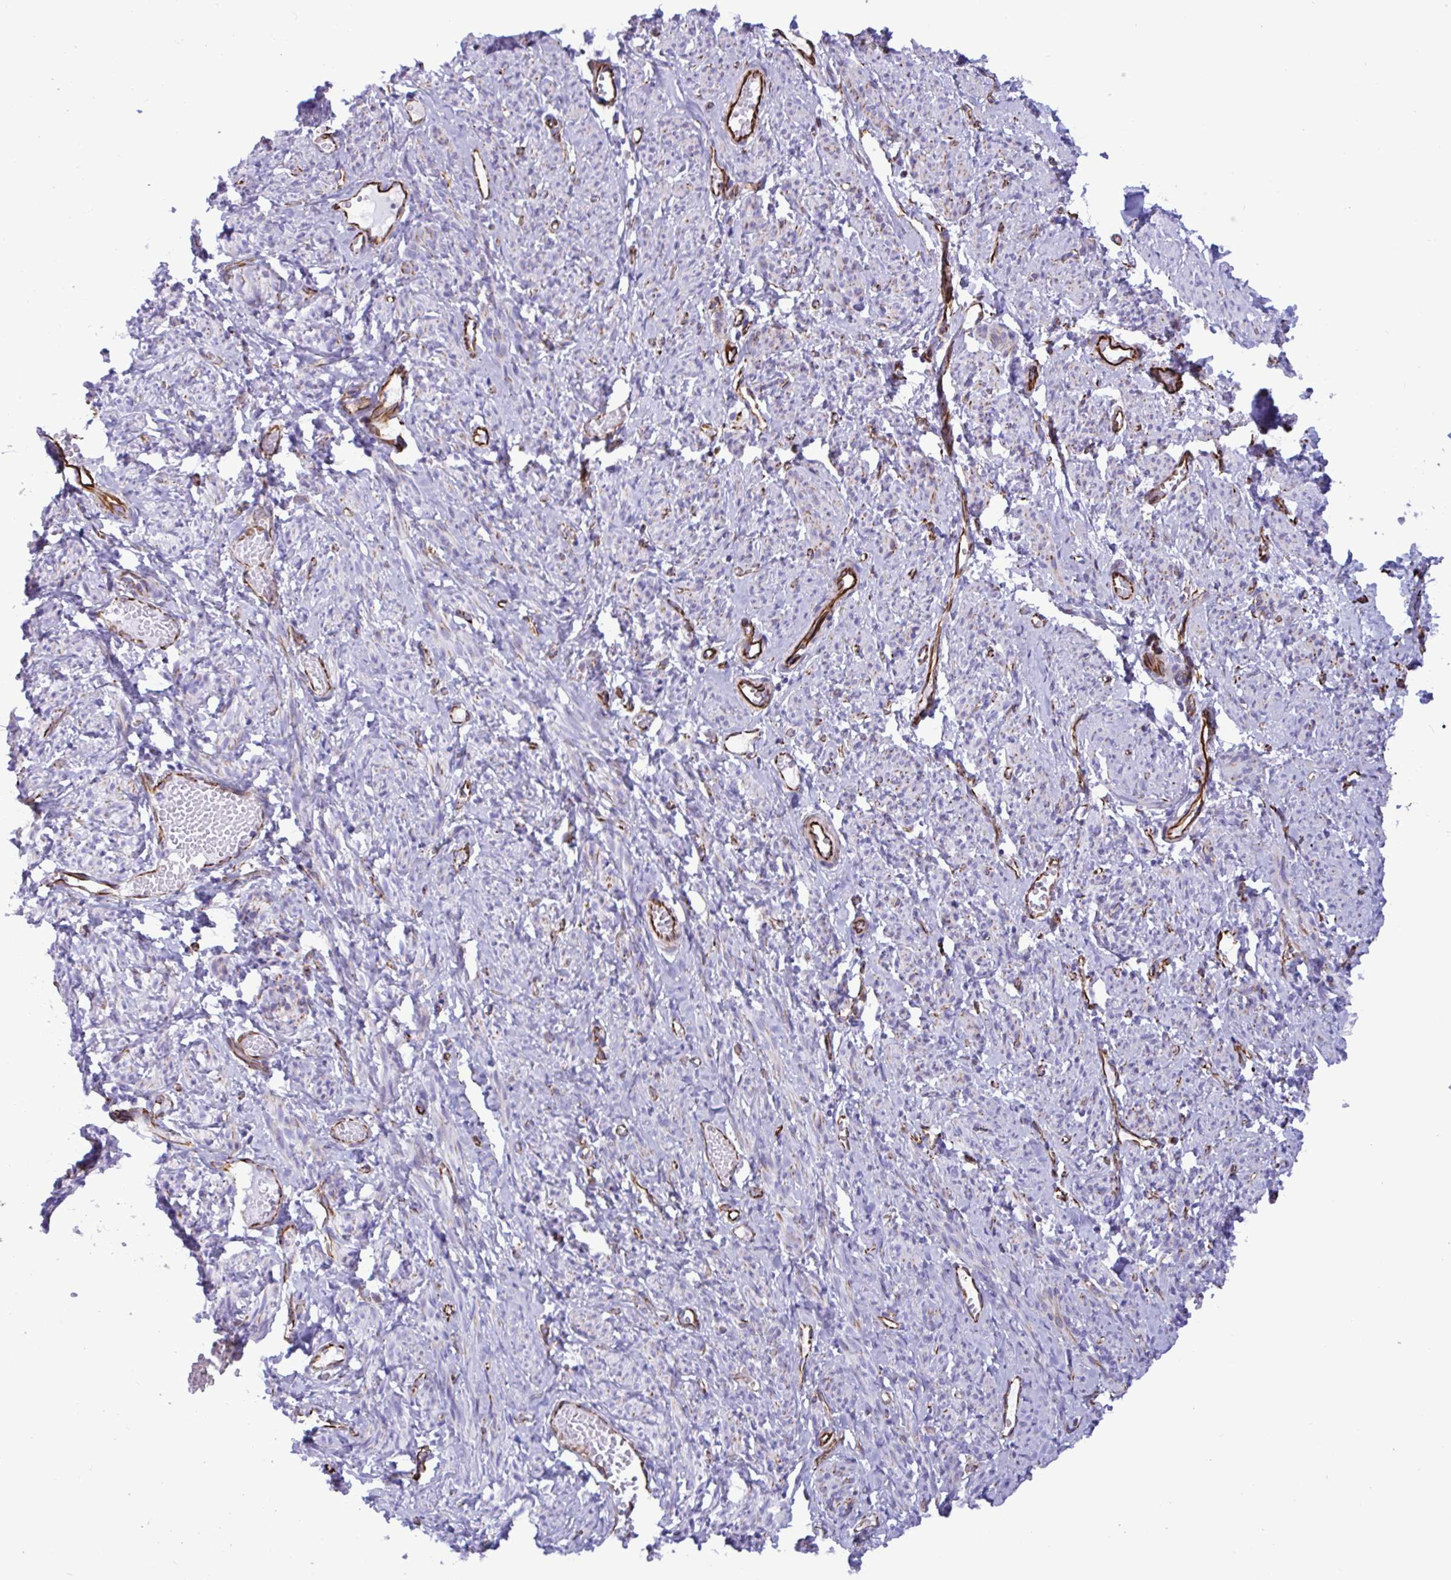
{"staining": {"intensity": "negative", "quantity": "none", "location": "none"}, "tissue": "smooth muscle", "cell_type": "Smooth muscle cells", "image_type": "normal", "snomed": [{"axis": "morphology", "description": "Normal tissue, NOS"}, {"axis": "topography", "description": "Smooth muscle"}], "caption": "A high-resolution micrograph shows immunohistochemistry (IHC) staining of unremarkable smooth muscle, which demonstrates no significant expression in smooth muscle cells. (DAB (3,3'-diaminobenzidine) immunohistochemistry, high magnification).", "gene": "SMAD5", "patient": {"sex": "female", "age": 65}}